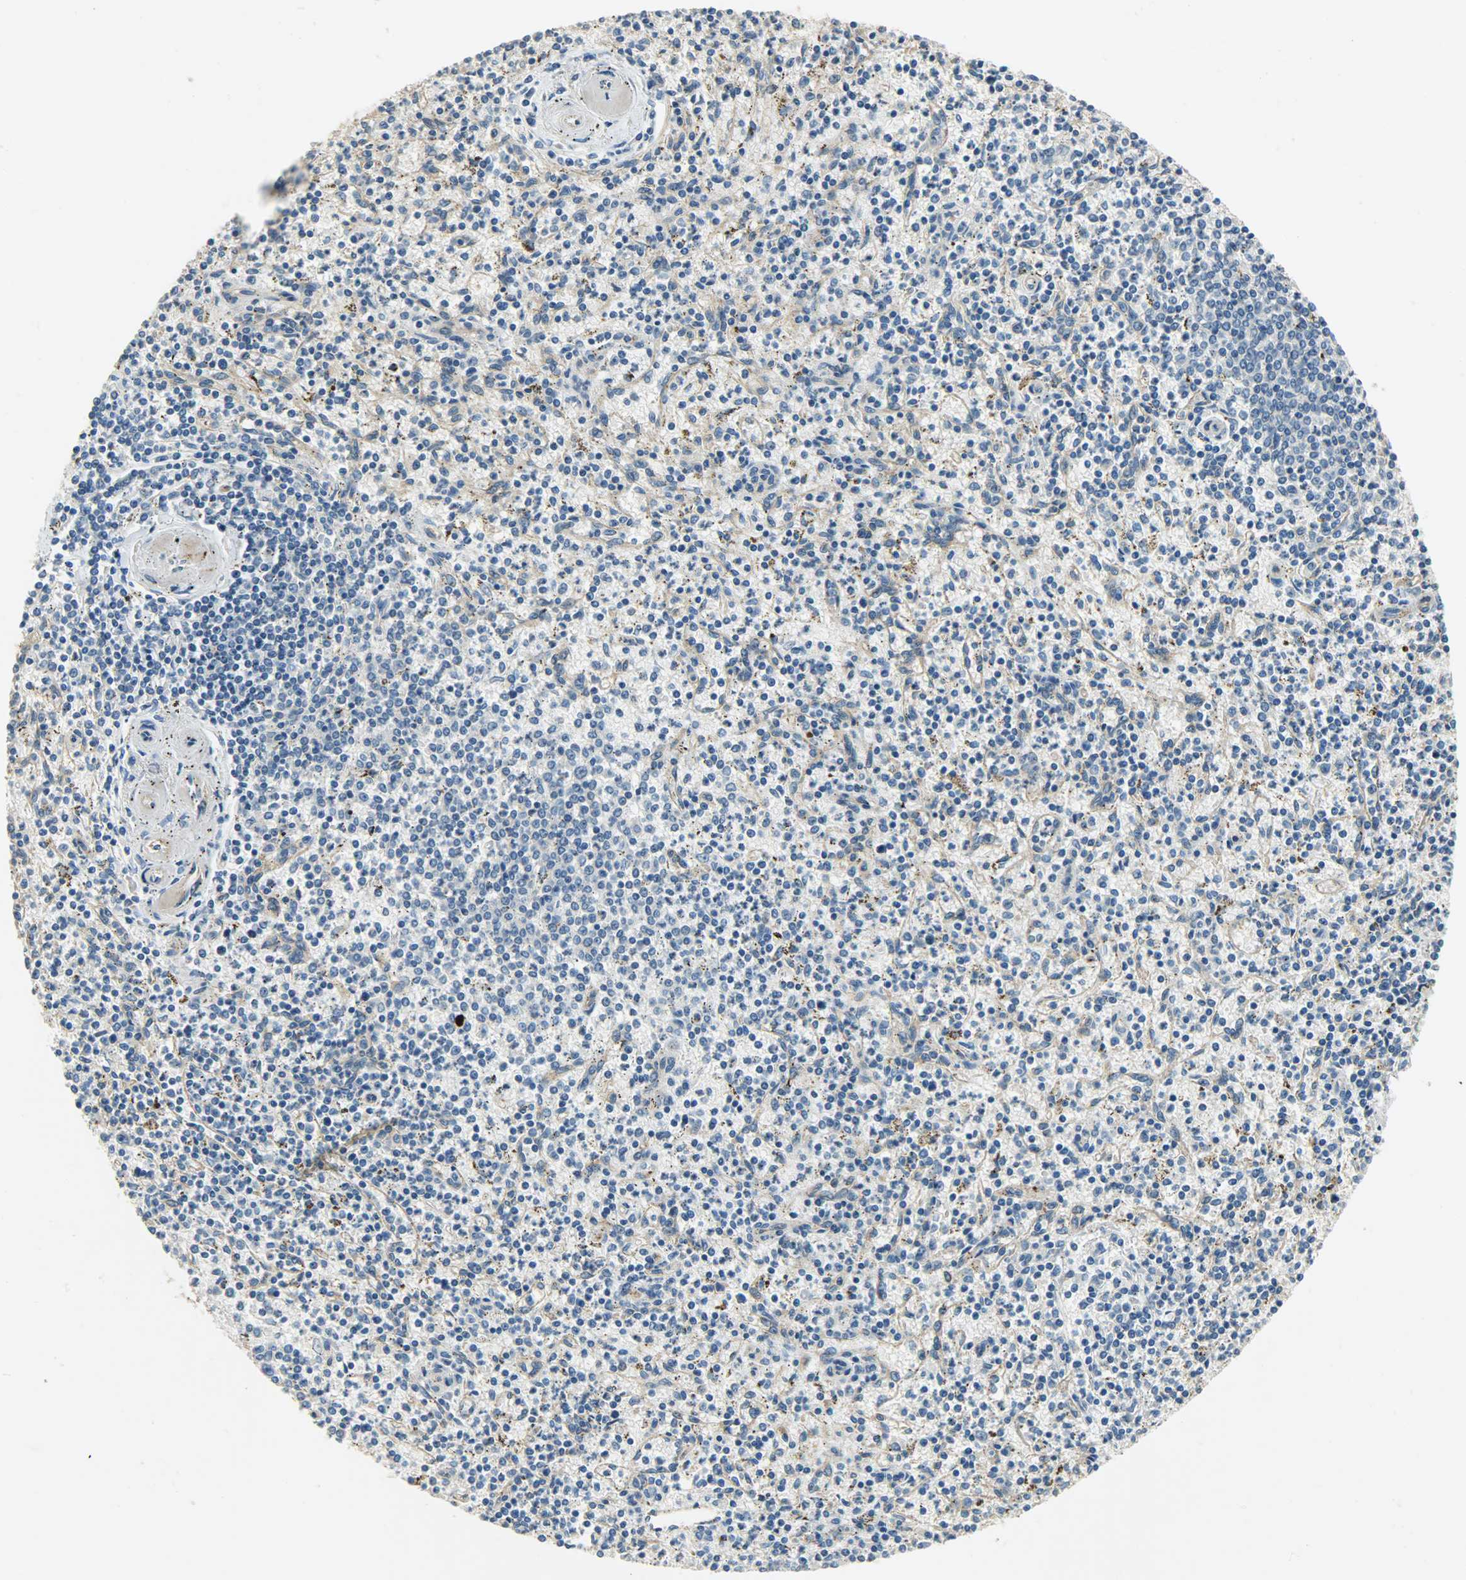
{"staining": {"intensity": "weak", "quantity": "<25%", "location": "cytoplasmic/membranous"}, "tissue": "spleen", "cell_type": "Cells in red pulp", "image_type": "normal", "snomed": [{"axis": "morphology", "description": "Normal tissue, NOS"}, {"axis": "topography", "description": "Spleen"}], "caption": "This is a photomicrograph of immunohistochemistry staining of benign spleen, which shows no expression in cells in red pulp. (Stains: DAB (3,3'-diaminobenzidine) immunohistochemistry with hematoxylin counter stain, Microscopy: brightfield microscopy at high magnification).", "gene": "KIAA1217", "patient": {"sex": "male", "age": 72}}